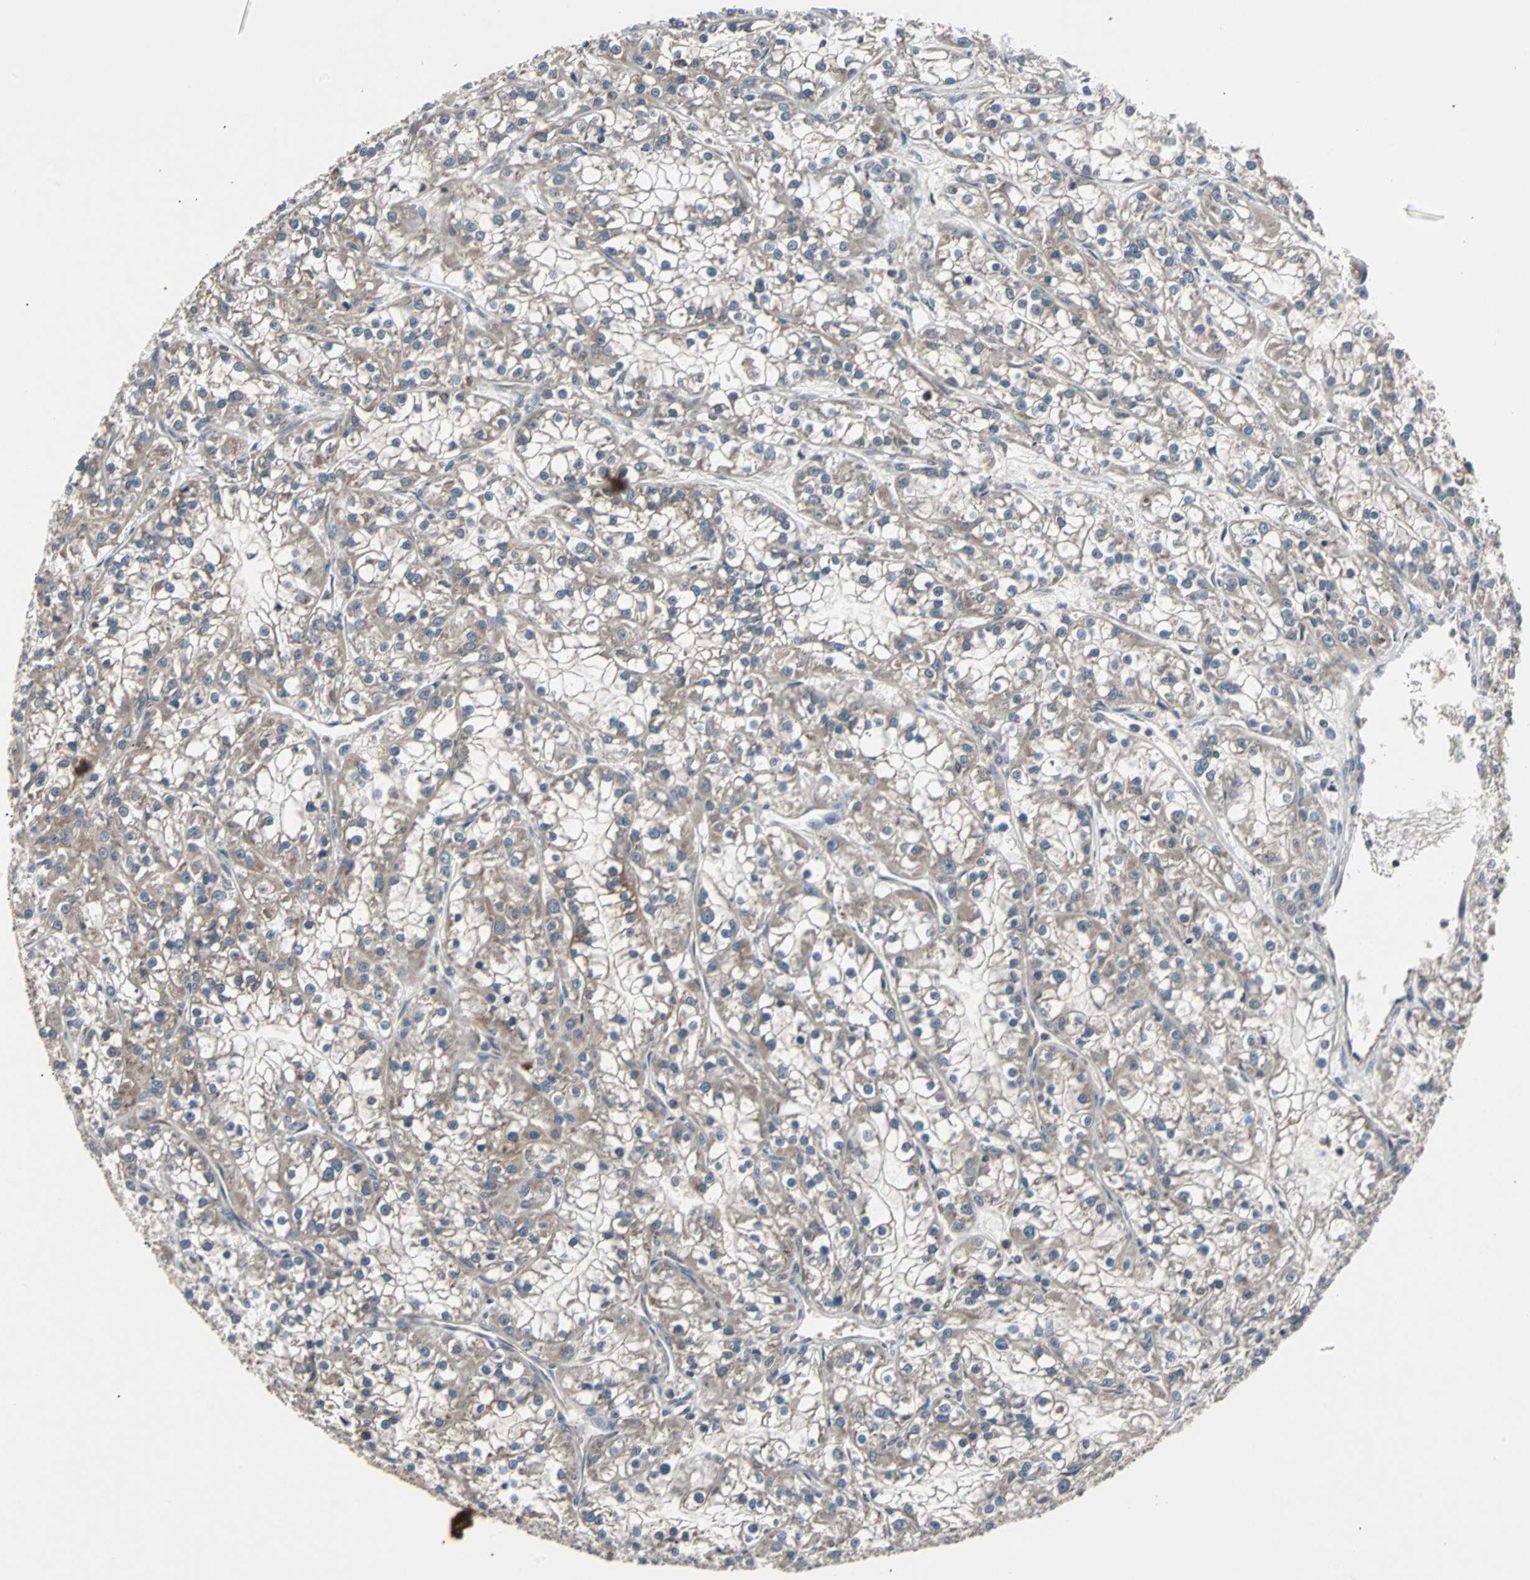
{"staining": {"intensity": "moderate", "quantity": ">75%", "location": "cytoplasmic/membranous"}, "tissue": "renal cancer", "cell_type": "Tumor cells", "image_type": "cancer", "snomed": [{"axis": "morphology", "description": "Adenocarcinoma, NOS"}, {"axis": "topography", "description": "Kidney"}], "caption": "A brown stain highlights moderate cytoplasmic/membranous staining of a protein in renal cancer (adenocarcinoma) tumor cells. The protein of interest is shown in brown color, while the nuclei are stained blue.", "gene": "ARF1", "patient": {"sex": "female", "age": 52}}